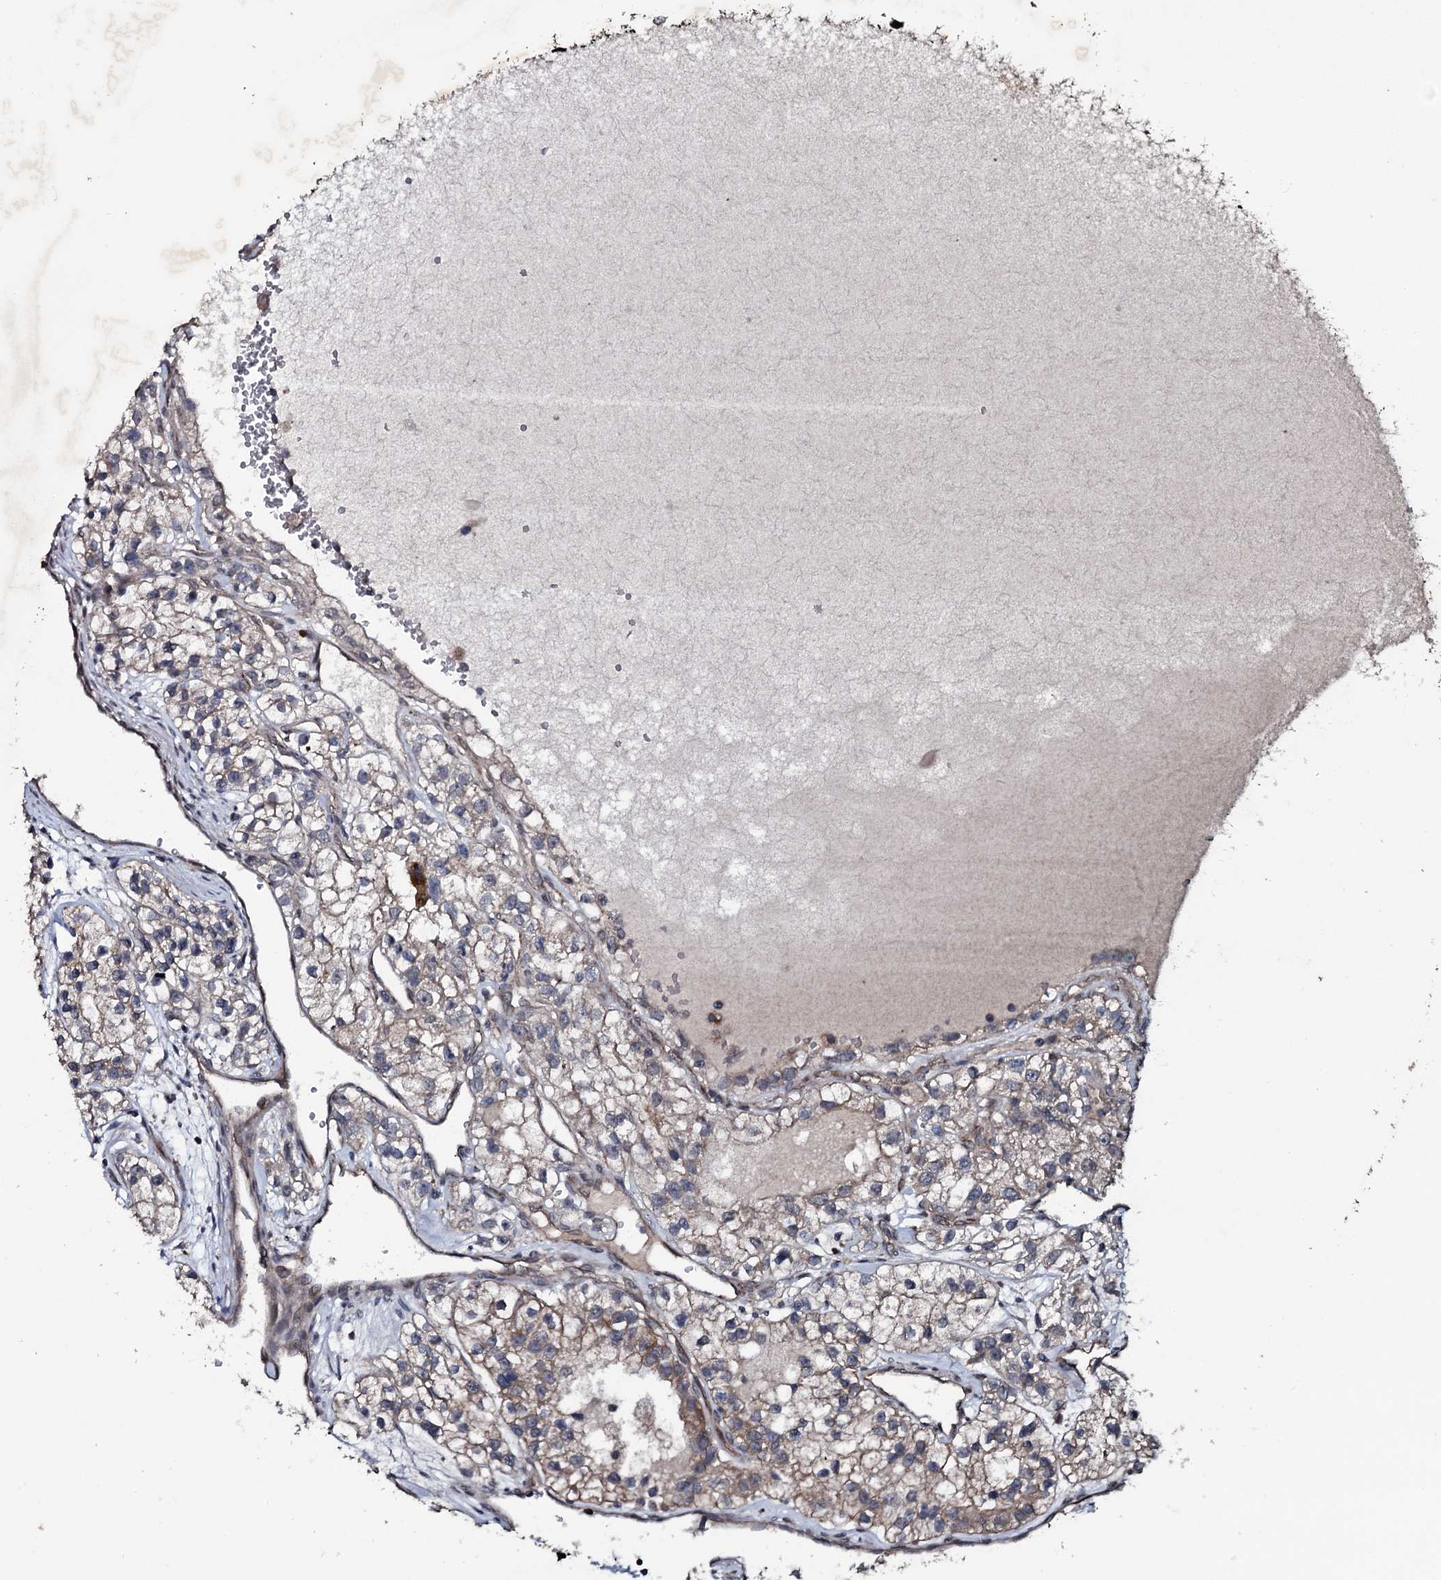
{"staining": {"intensity": "weak", "quantity": "<25%", "location": "cytoplasmic/membranous"}, "tissue": "renal cancer", "cell_type": "Tumor cells", "image_type": "cancer", "snomed": [{"axis": "morphology", "description": "Adenocarcinoma, NOS"}, {"axis": "topography", "description": "Kidney"}], "caption": "A micrograph of renal cancer stained for a protein demonstrates no brown staining in tumor cells.", "gene": "MRPS31", "patient": {"sex": "female", "age": 57}}